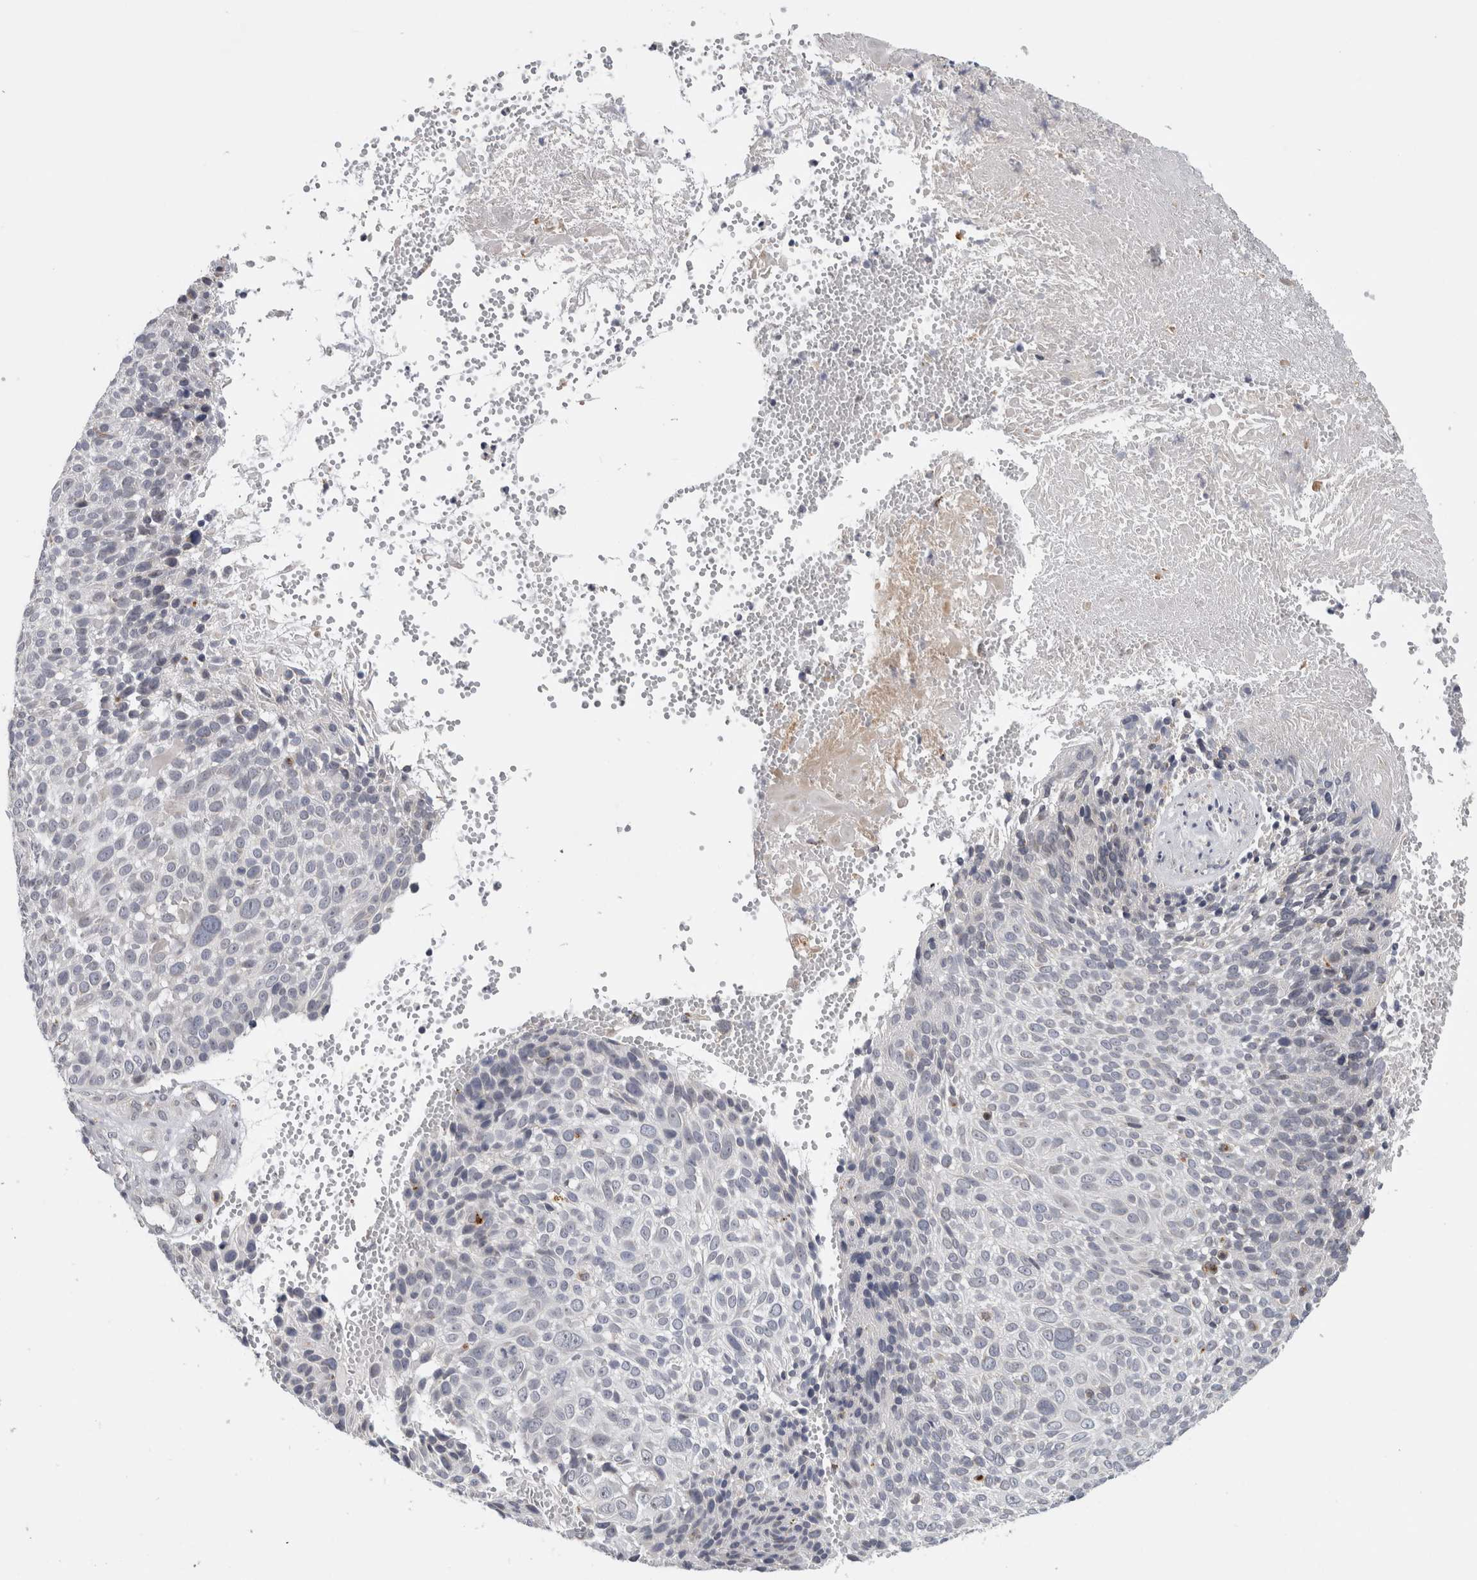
{"staining": {"intensity": "negative", "quantity": "none", "location": "none"}, "tissue": "cervical cancer", "cell_type": "Tumor cells", "image_type": "cancer", "snomed": [{"axis": "morphology", "description": "Squamous cell carcinoma, NOS"}, {"axis": "topography", "description": "Cervix"}], "caption": "Image shows no protein expression in tumor cells of cervical cancer (squamous cell carcinoma) tissue.", "gene": "MGAT1", "patient": {"sex": "female", "age": 74}}